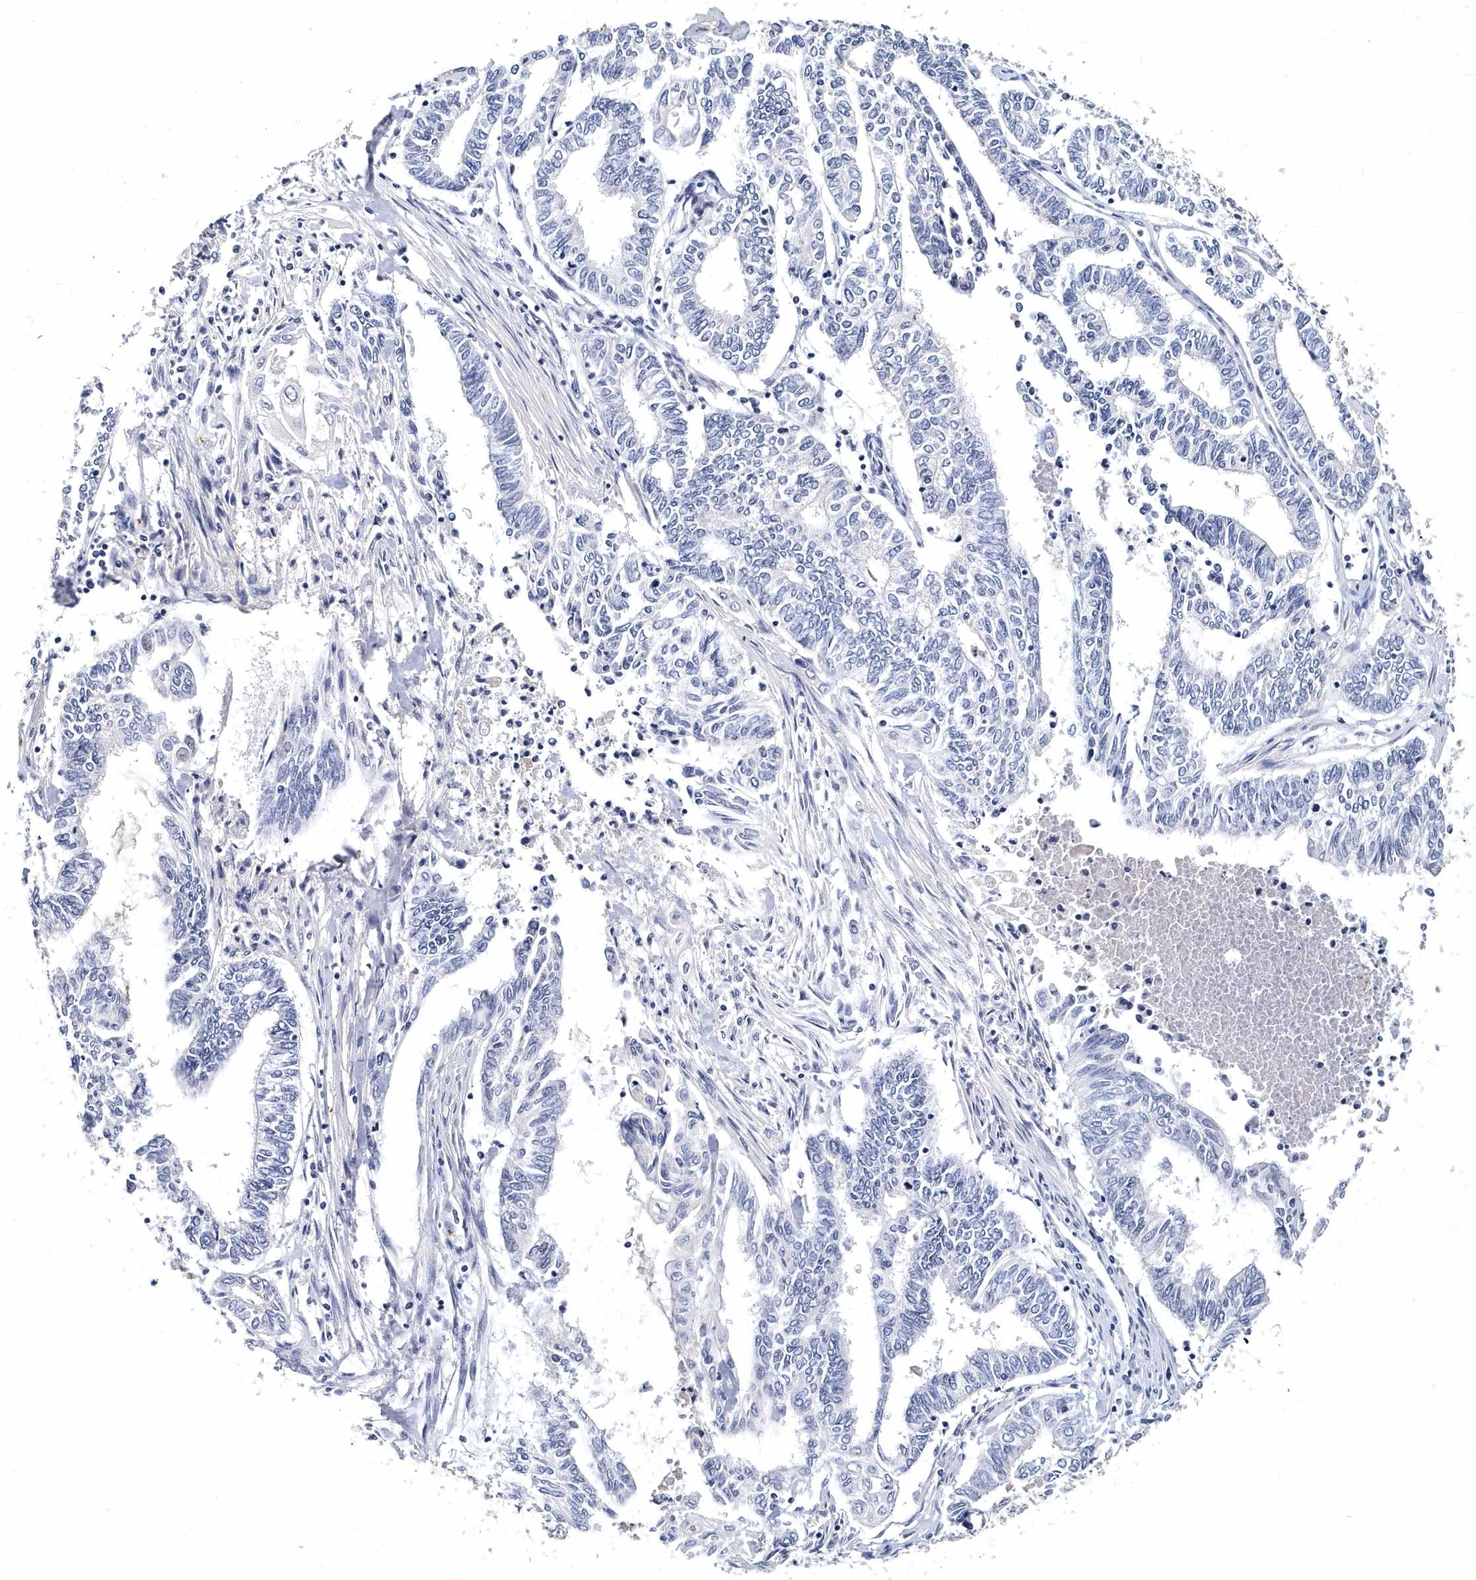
{"staining": {"intensity": "negative", "quantity": "none", "location": "none"}, "tissue": "endometrial cancer", "cell_type": "Tumor cells", "image_type": "cancer", "snomed": [{"axis": "morphology", "description": "Adenocarcinoma, NOS"}, {"axis": "topography", "description": "Uterus"}, {"axis": "topography", "description": "Endometrium"}], "caption": "A photomicrograph of human endometrial adenocarcinoma is negative for staining in tumor cells.", "gene": "ITGA2B", "patient": {"sex": "female", "age": 70}}